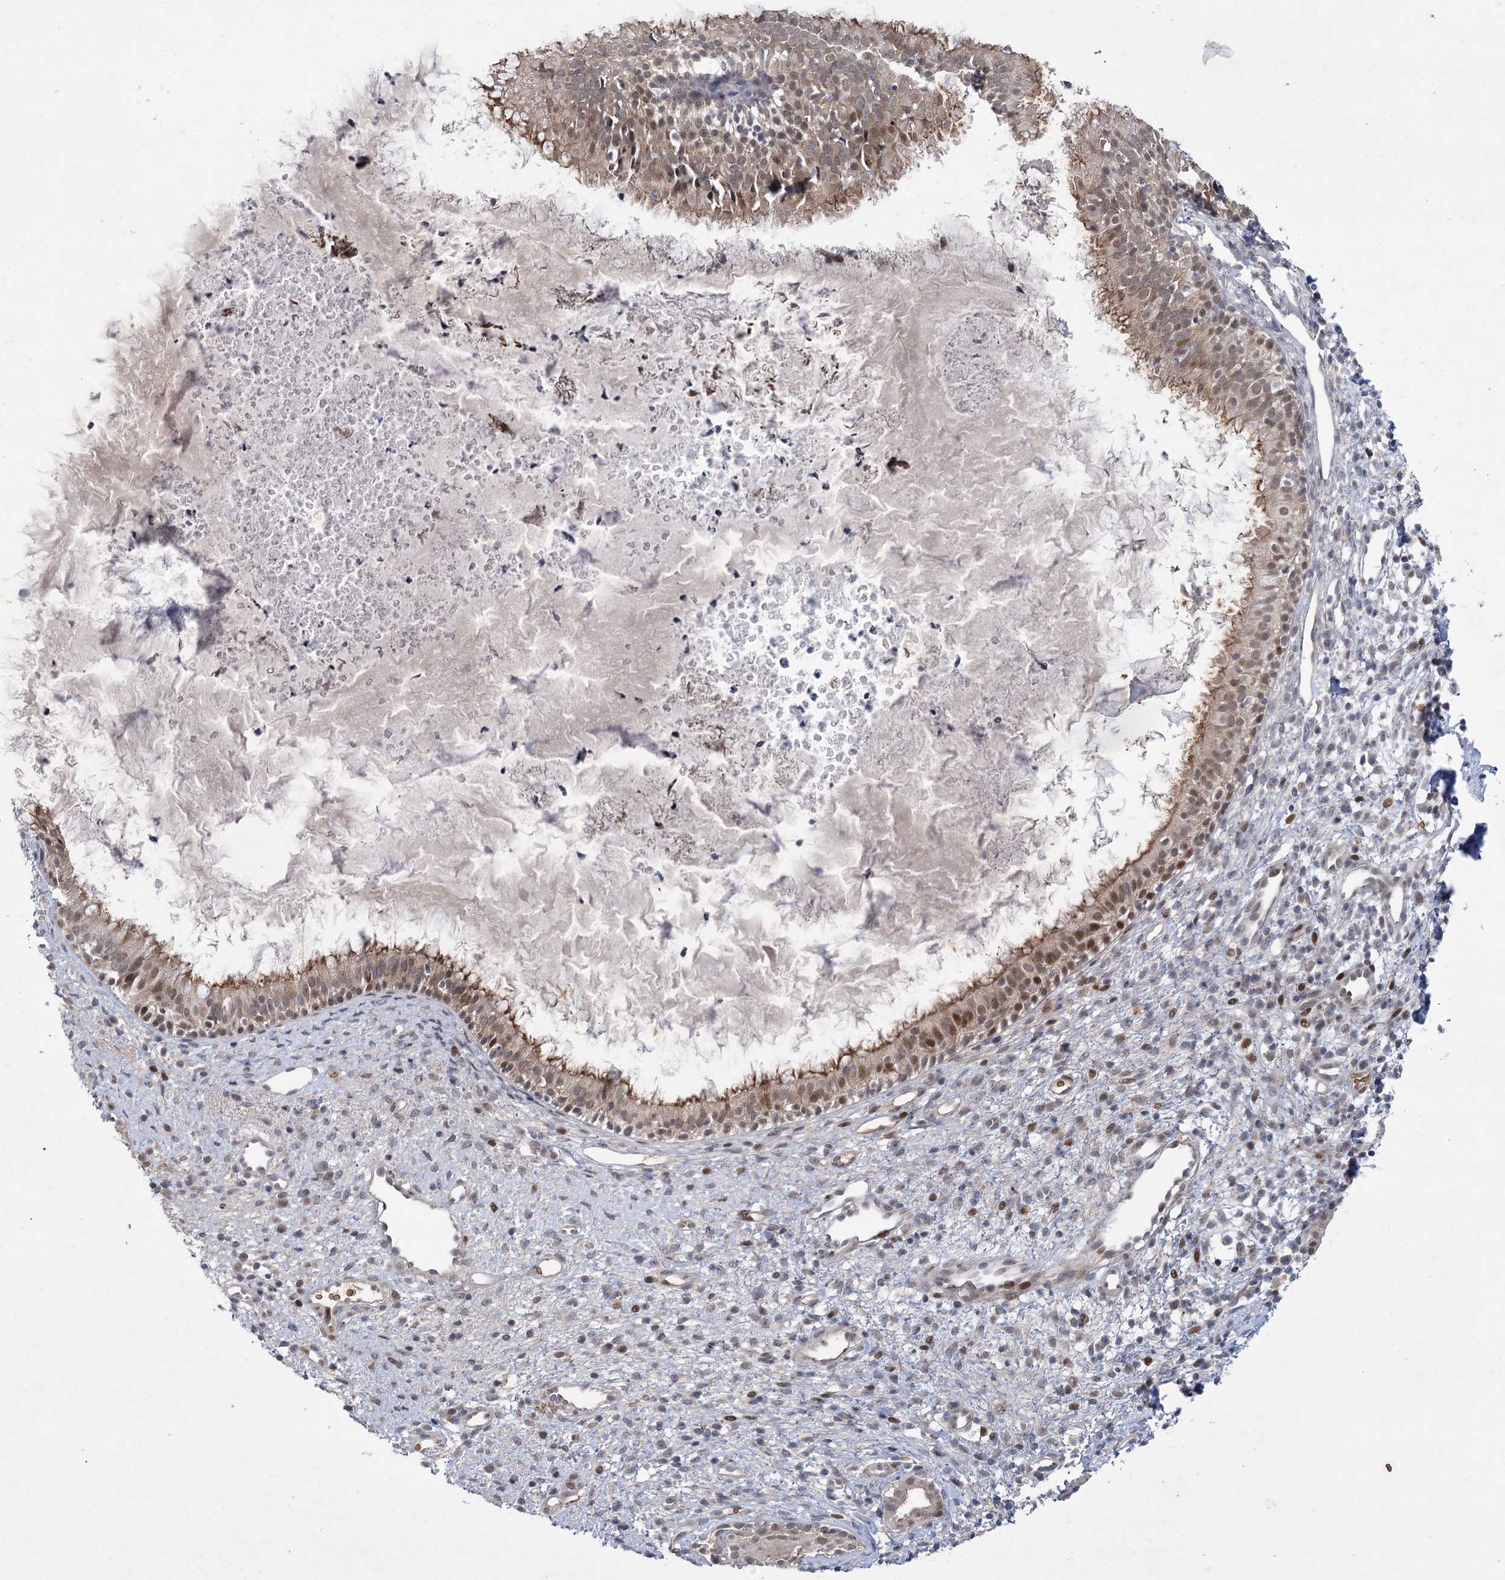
{"staining": {"intensity": "moderate", "quantity": ">75%", "location": "cytoplasmic/membranous,nuclear"}, "tissue": "nasopharynx", "cell_type": "Respiratory epithelial cells", "image_type": "normal", "snomed": [{"axis": "morphology", "description": "Normal tissue, NOS"}, {"axis": "topography", "description": "Nasopharynx"}], "caption": "Brown immunohistochemical staining in unremarkable human nasopharynx reveals moderate cytoplasmic/membranous,nuclear positivity in approximately >75% of respiratory epithelial cells. (IHC, brightfield microscopy, high magnification).", "gene": "NSMCE4A", "patient": {"sex": "male", "age": 22}}